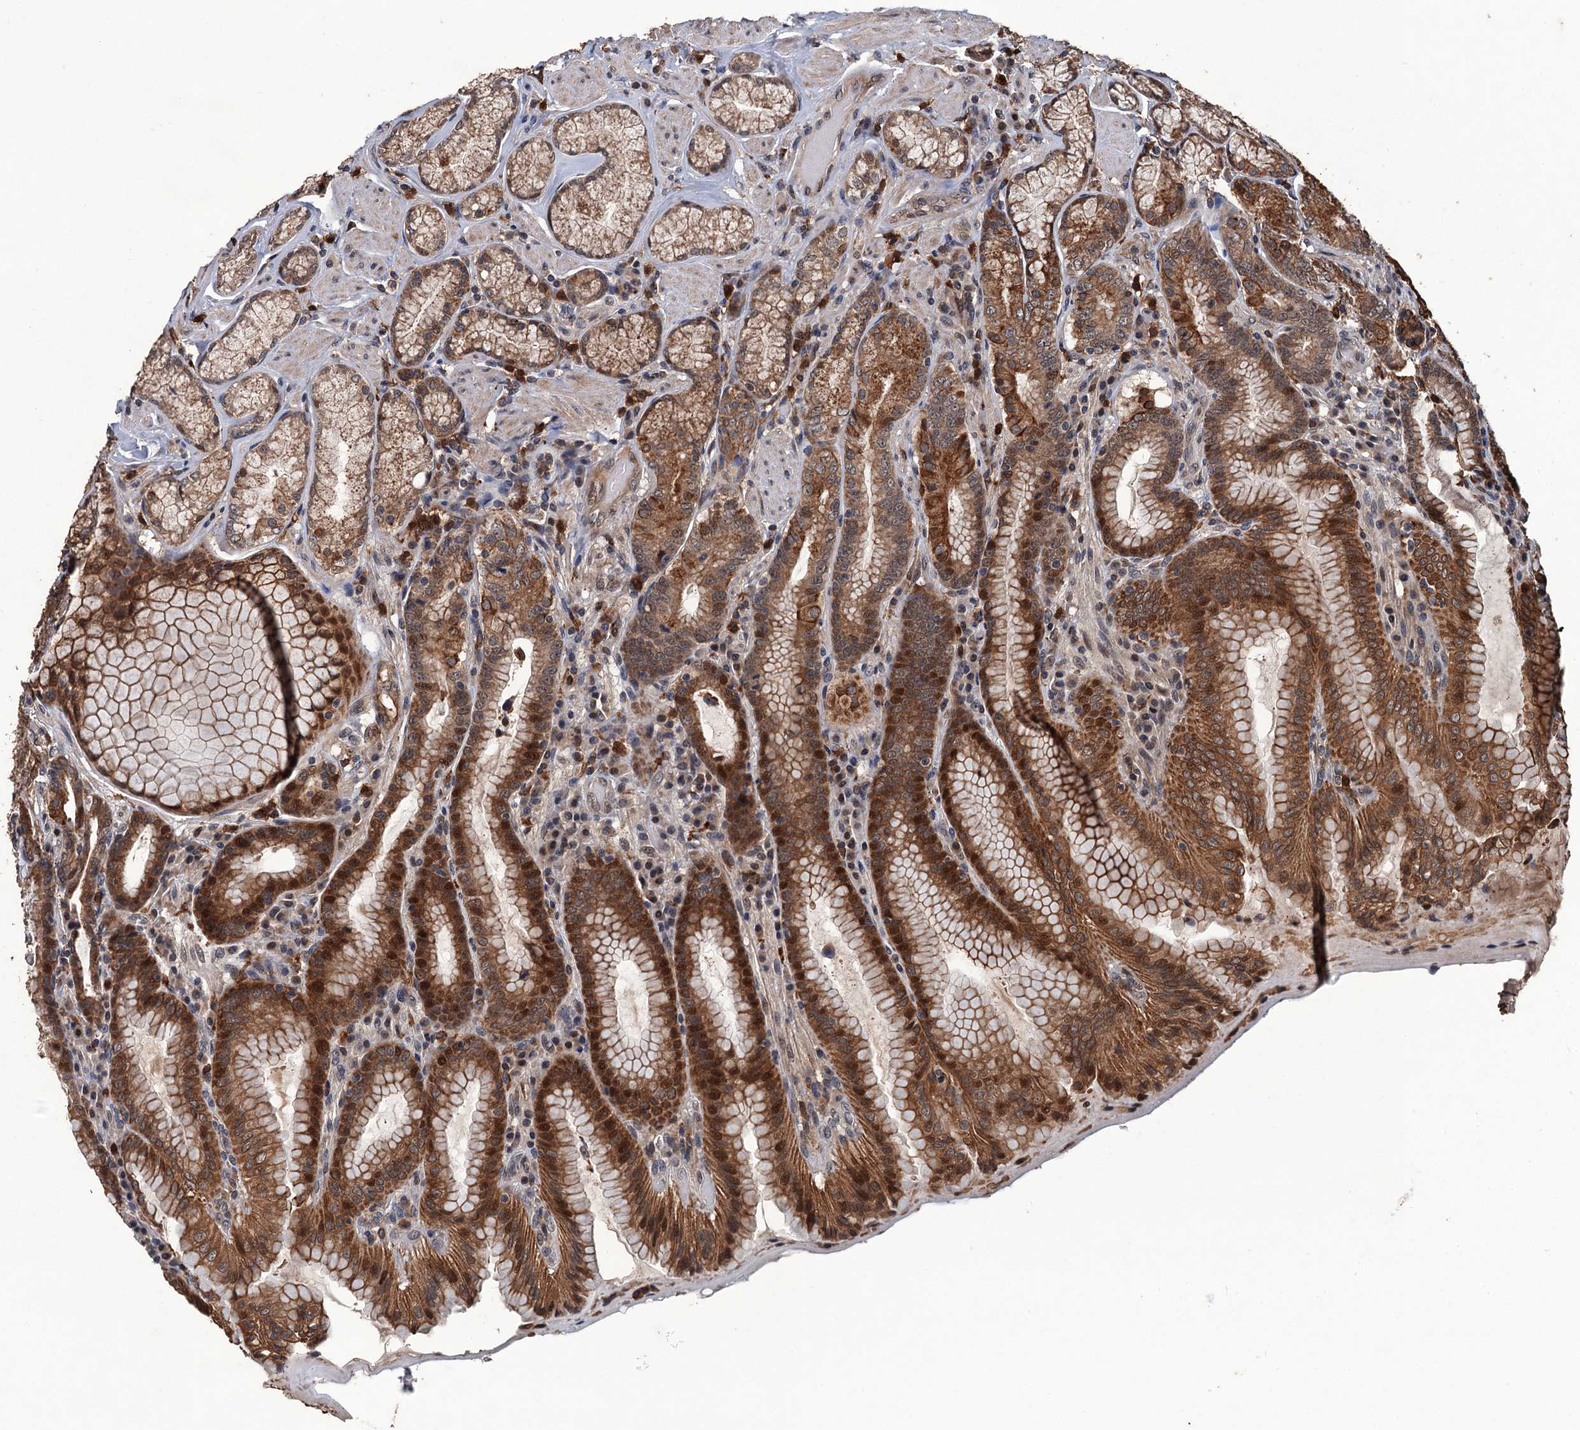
{"staining": {"intensity": "moderate", "quantity": ">75%", "location": "cytoplasmic/membranous,nuclear"}, "tissue": "stomach", "cell_type": "Glandular cells", "image_type": "normal", "snomed": [{"axis": "morphology", "description": "Normal tissue, NOS"}, {"axis": "topography", "description": "Stomach, upper"}, {"axis": "topography", "description": "Stomach, lower"}], "caption": "Immunohistochemistry of benign human stomach demonstrates medium levels of moderate cytoplasmic/membranous,nuclear positivity in about >75% of glandular cells. (DAB = brown stain, brightfield microscopy at high magnification).", "gene": "ZNF438", "patient": {"sex": "female", "age": 76}}